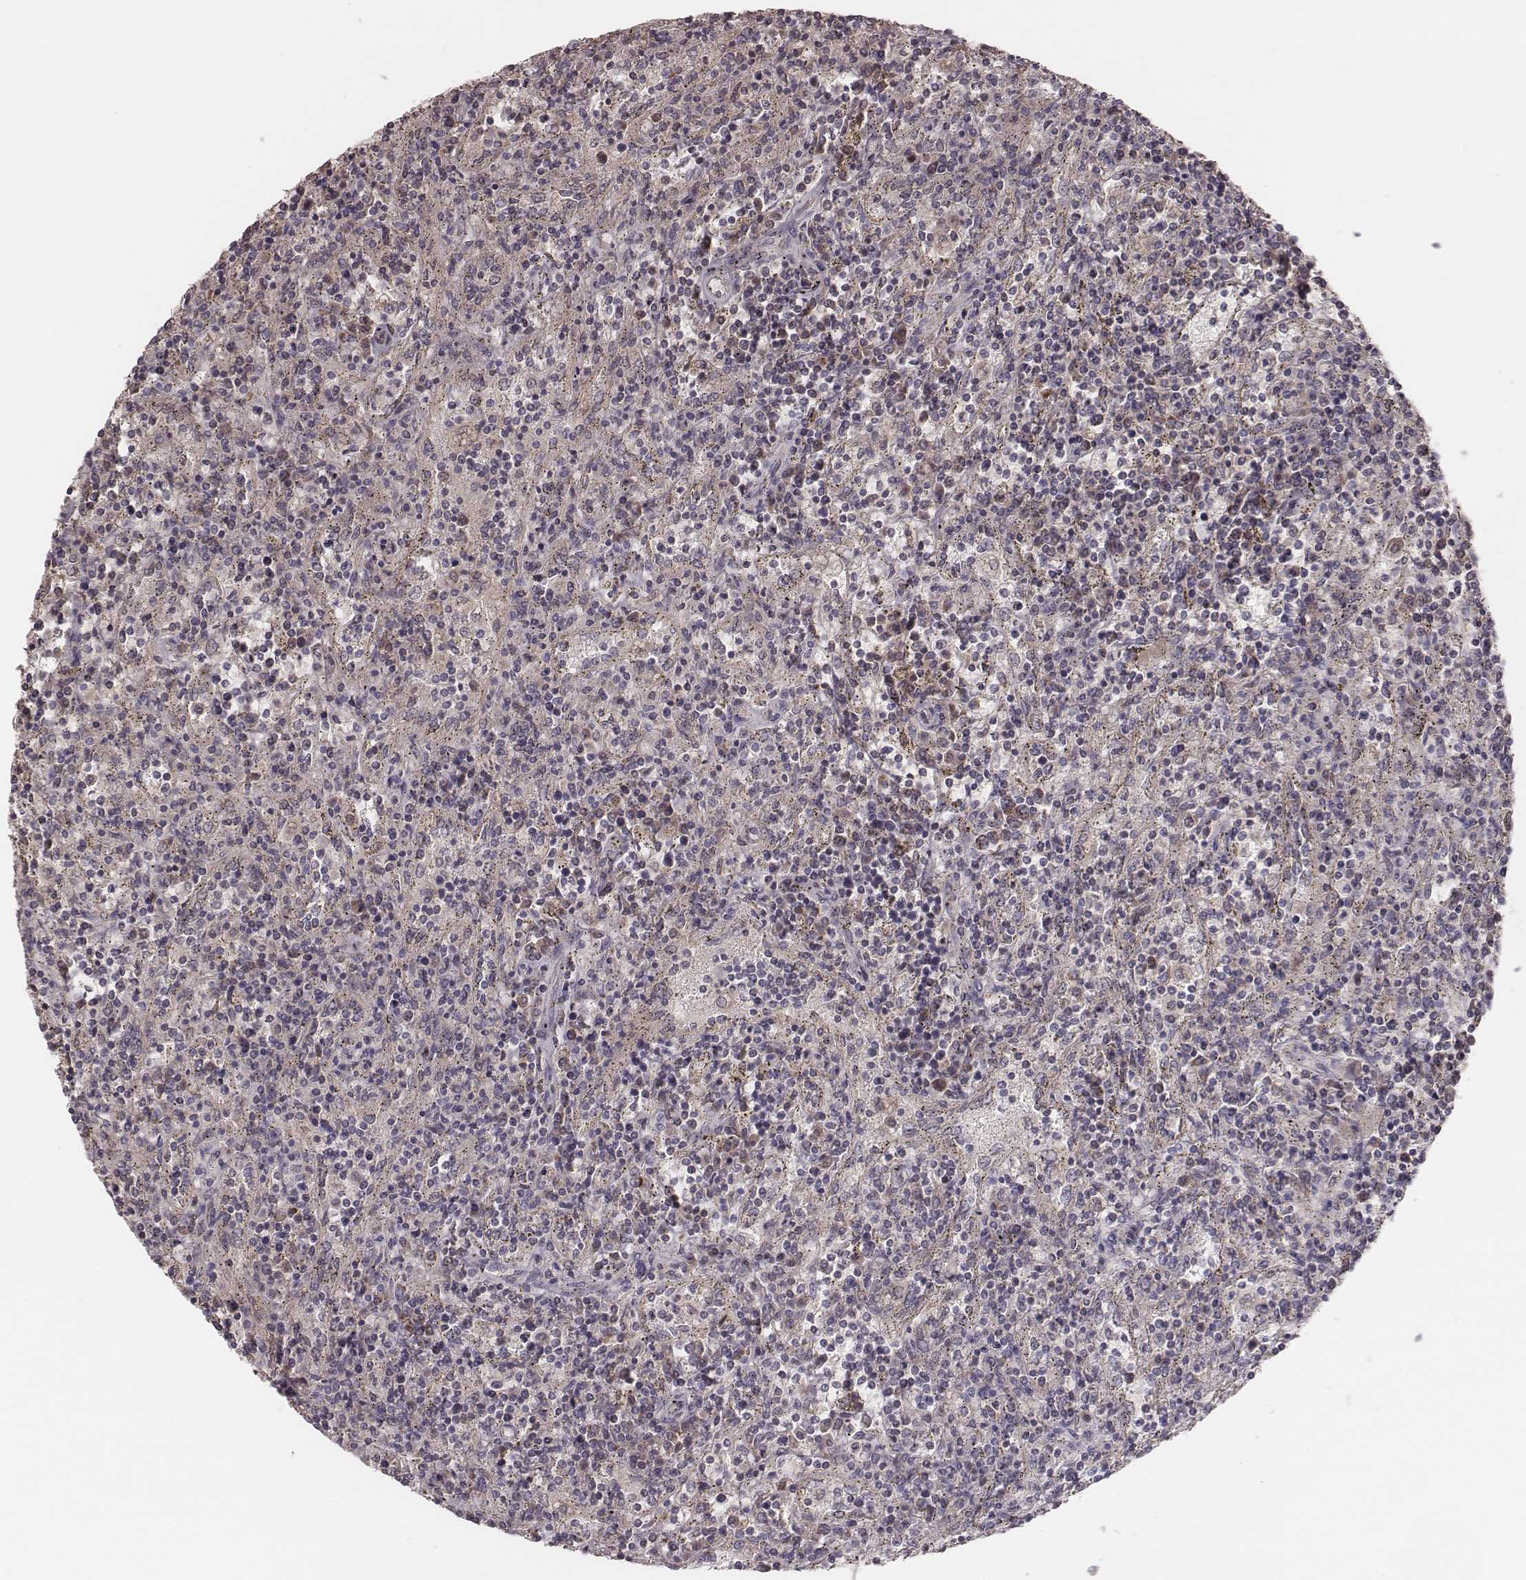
{"staining": {"intensity": "weak", "quantity": "<25%", "location": "cytoplasmic/membranous"}, "tissue": "lymphoma", "cell_type": "Tumor cells", "image_type": "cancer", "snomed": [{"axis": "morphology", "description": "Malignant lymphoma, non-Hodgkin's type, Low grade"}, {"axis": "topography", "description": "Spleen"}], "caption": "Immunohistochemistry histopathology image of neoplastic tissue: human low-grade malignant lymphoma, non-Hodgkin's type stained with DAB (3,3'-diaminobenzidine) exhibits no significant protein staining in tumor cells.", "gene": "MRPS27", "patient": {"sex": "male", "age": 62}}